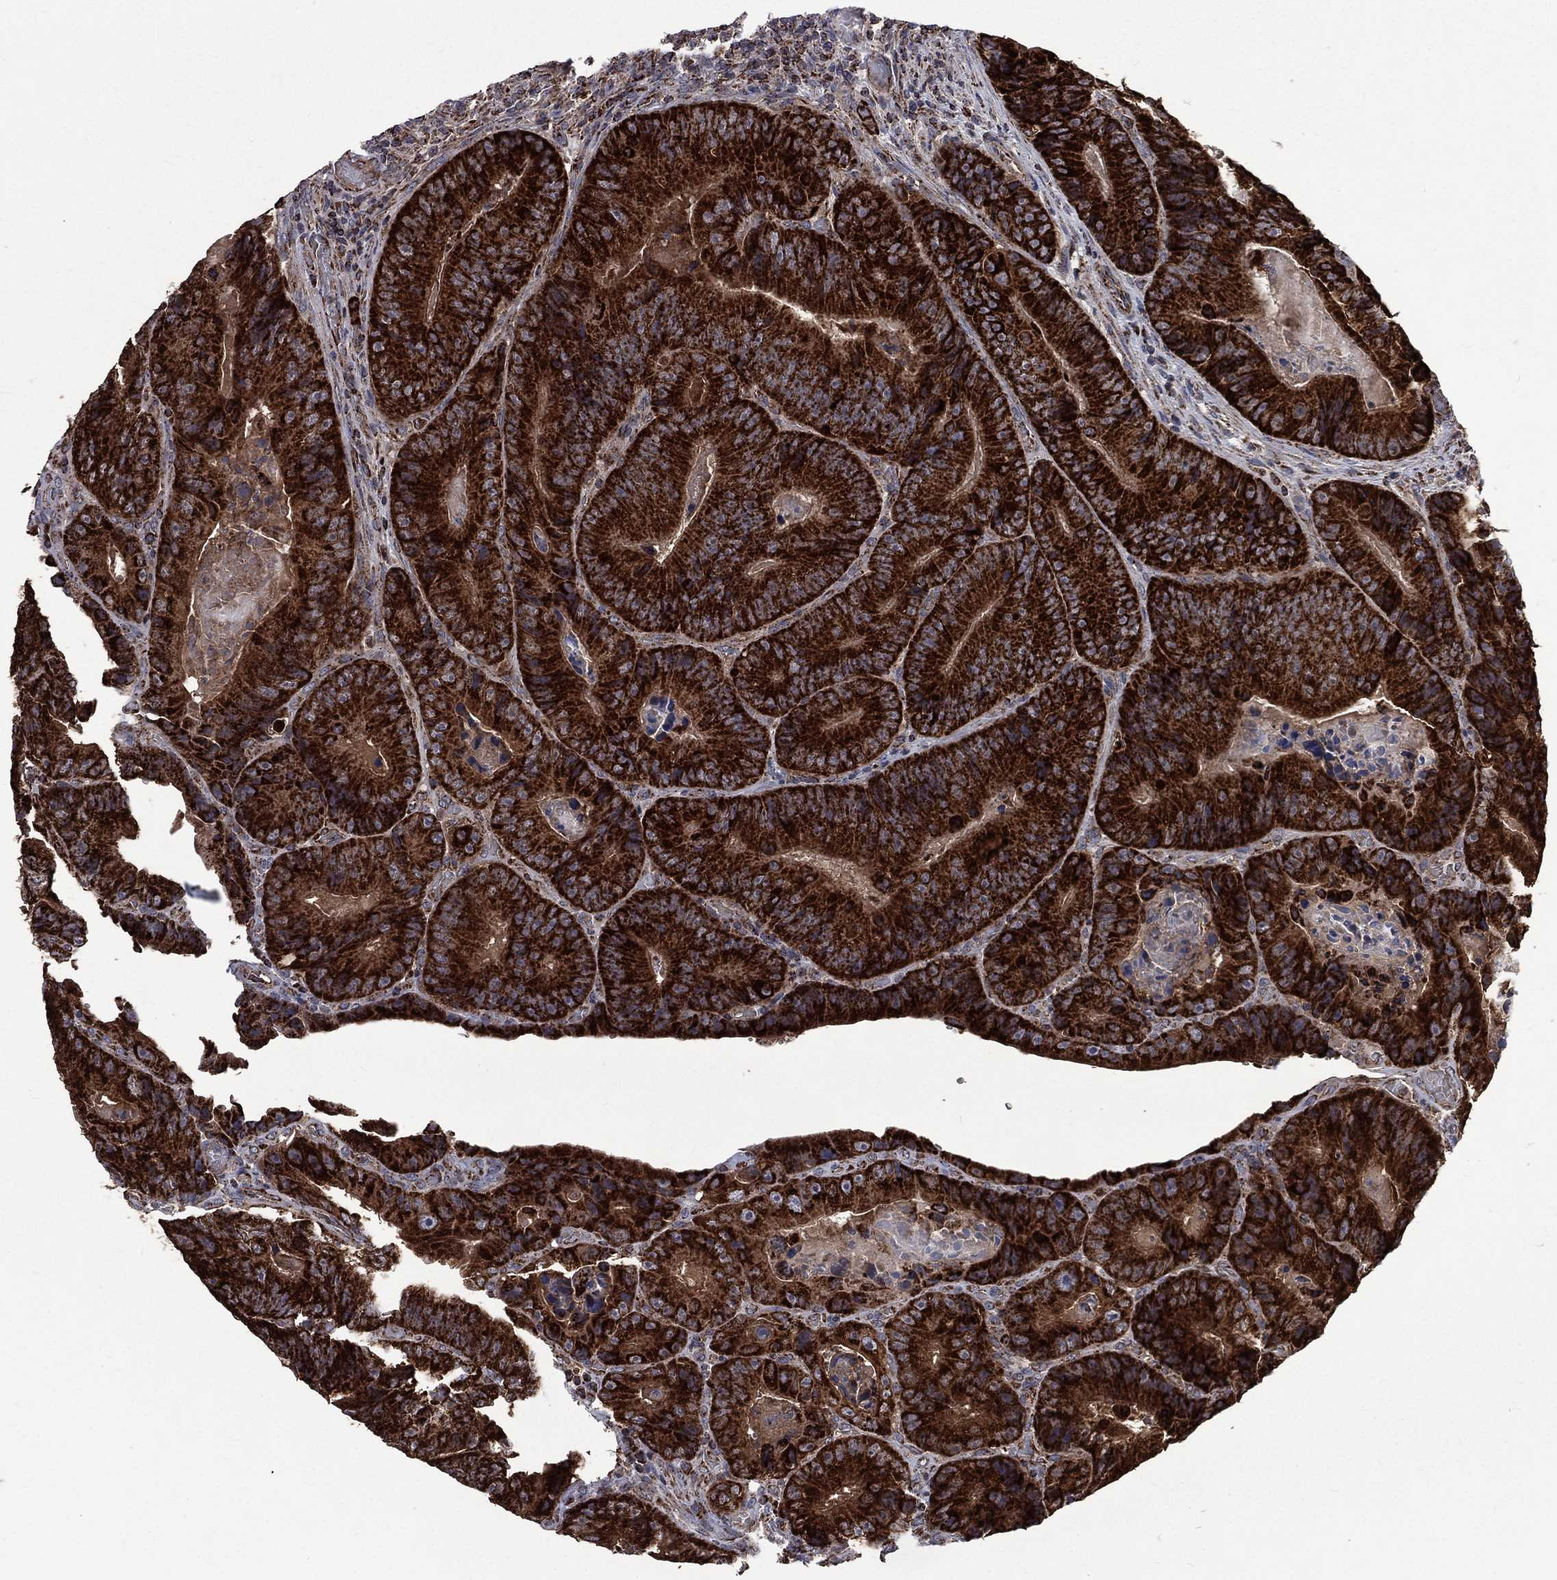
{"staining": {"intensity": "strong", "quantity": ">75%", "location": "cytoplasmic/membranous"}, "tissue": "colorectal cancer", "cell_type": "Tumor cells", "image_type": "cancer", "snomed": [{"axis": "morphology", "description": "Adenocarcinoma, NOS"}, {"axis": "topography", "description": "Colon"}], "caption": "Strong cytoplasmic/membranous expression is present in approximately >75% of tumor cells in colorectal cancer. The protein is shown in brown color, while the nuclei are stained blue.", "gene": "GOT2", "patient": {"sex": "female", "age": 86}}